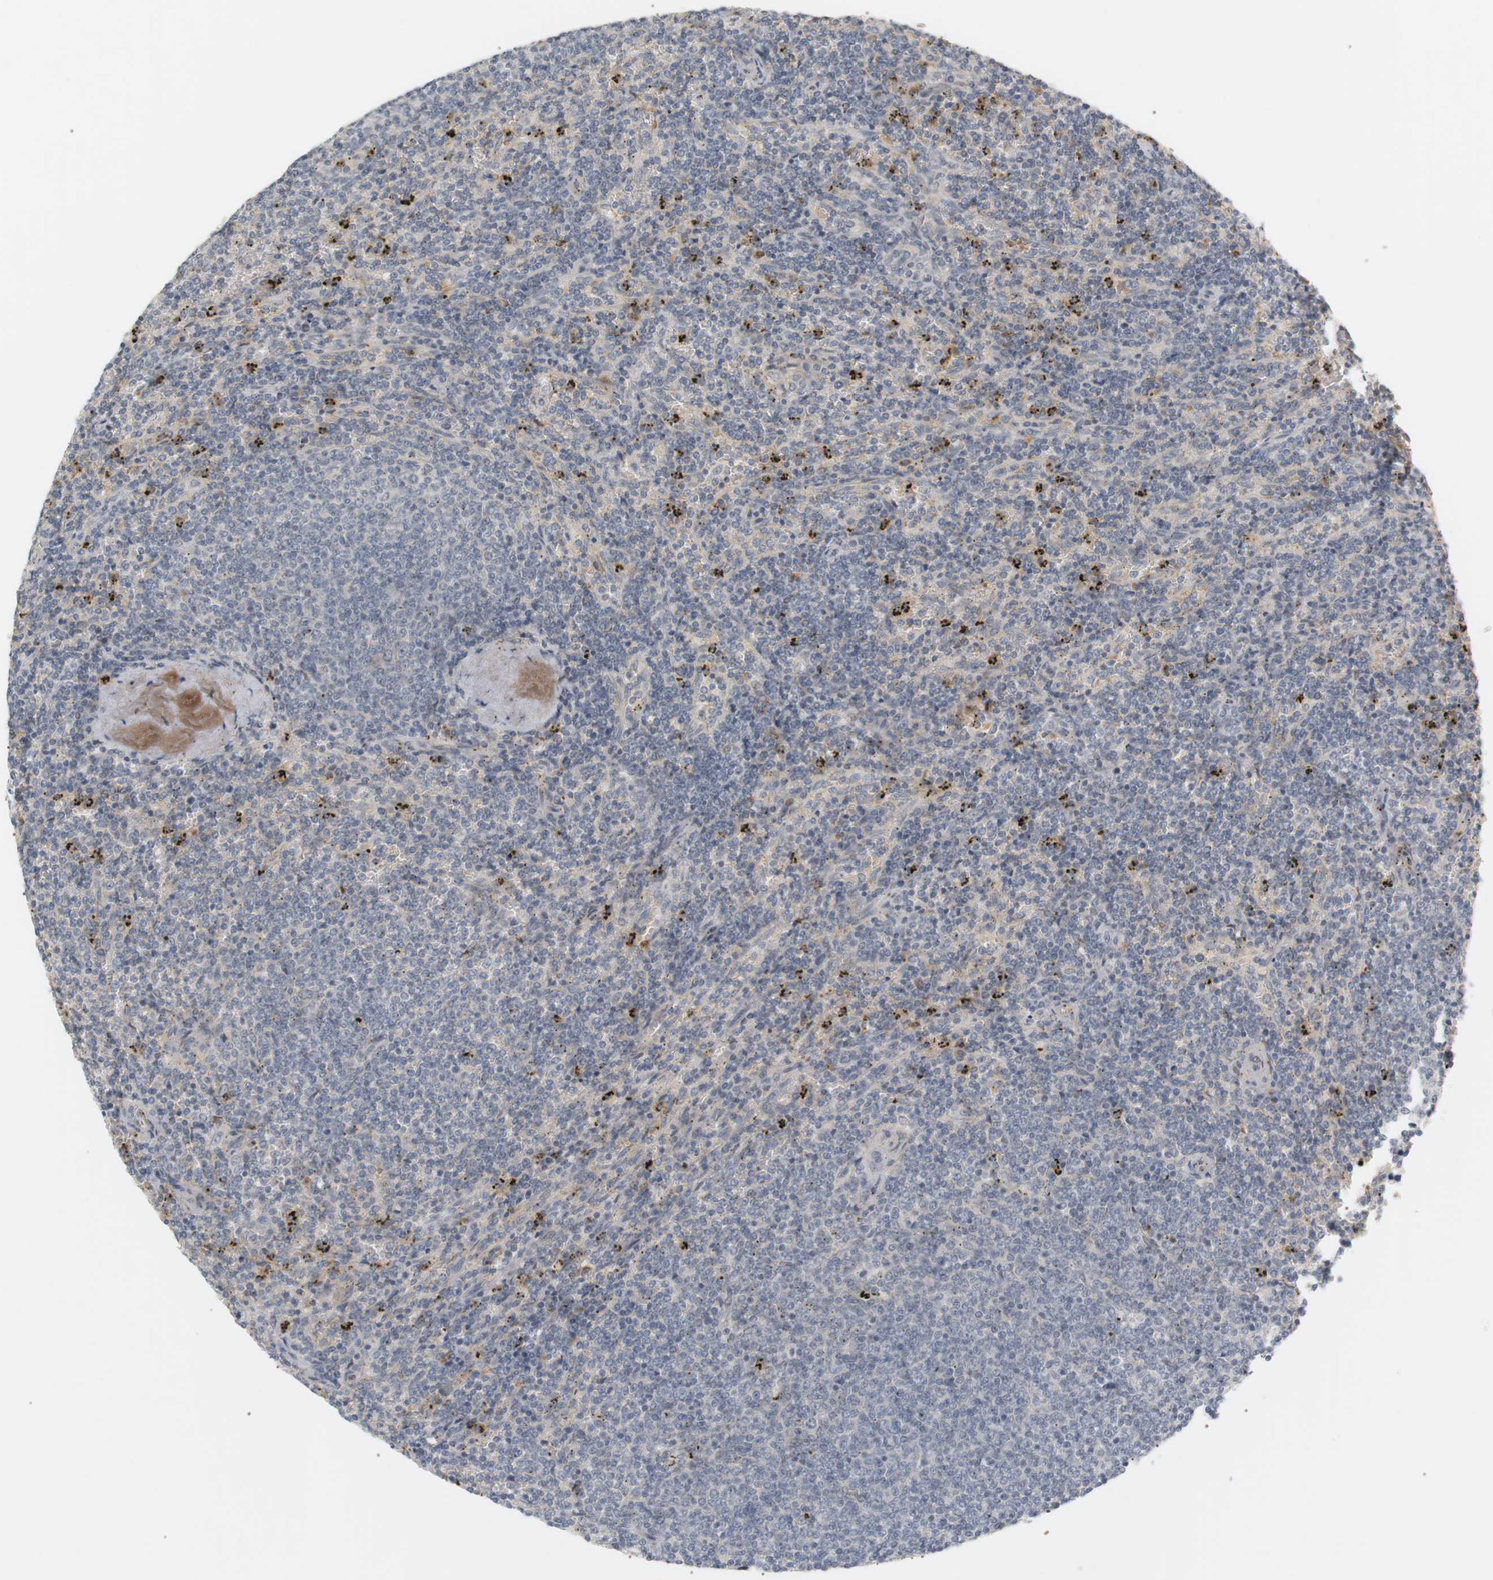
{"staining": {"intensity": "weak", "quantity": "<25%", "location": "cytoplasmic/membranous"}, "tissue": "lymphoma", "cell_type": "Tumor cells", "image_type": "cancer", "snomed": [{"axis": "morphology", "description": "Malignant lymphoma, non-Hodgkin's type, Low grade"}, {"axis": "topography", "description": "Spleen"}], "caption": "DAB immunohistochemical staining of human low-grade malignant lymphoma, non-Hodgkin's type shows no significant staining in tumor cells. The staining was performed using DAB to visualize the protein expression in brown, while the nuclei were stained in blue with hematoxylin (Magnification: 20x).", "gene": "RTN3", "patient": {"sex": "female", "age": 50}}